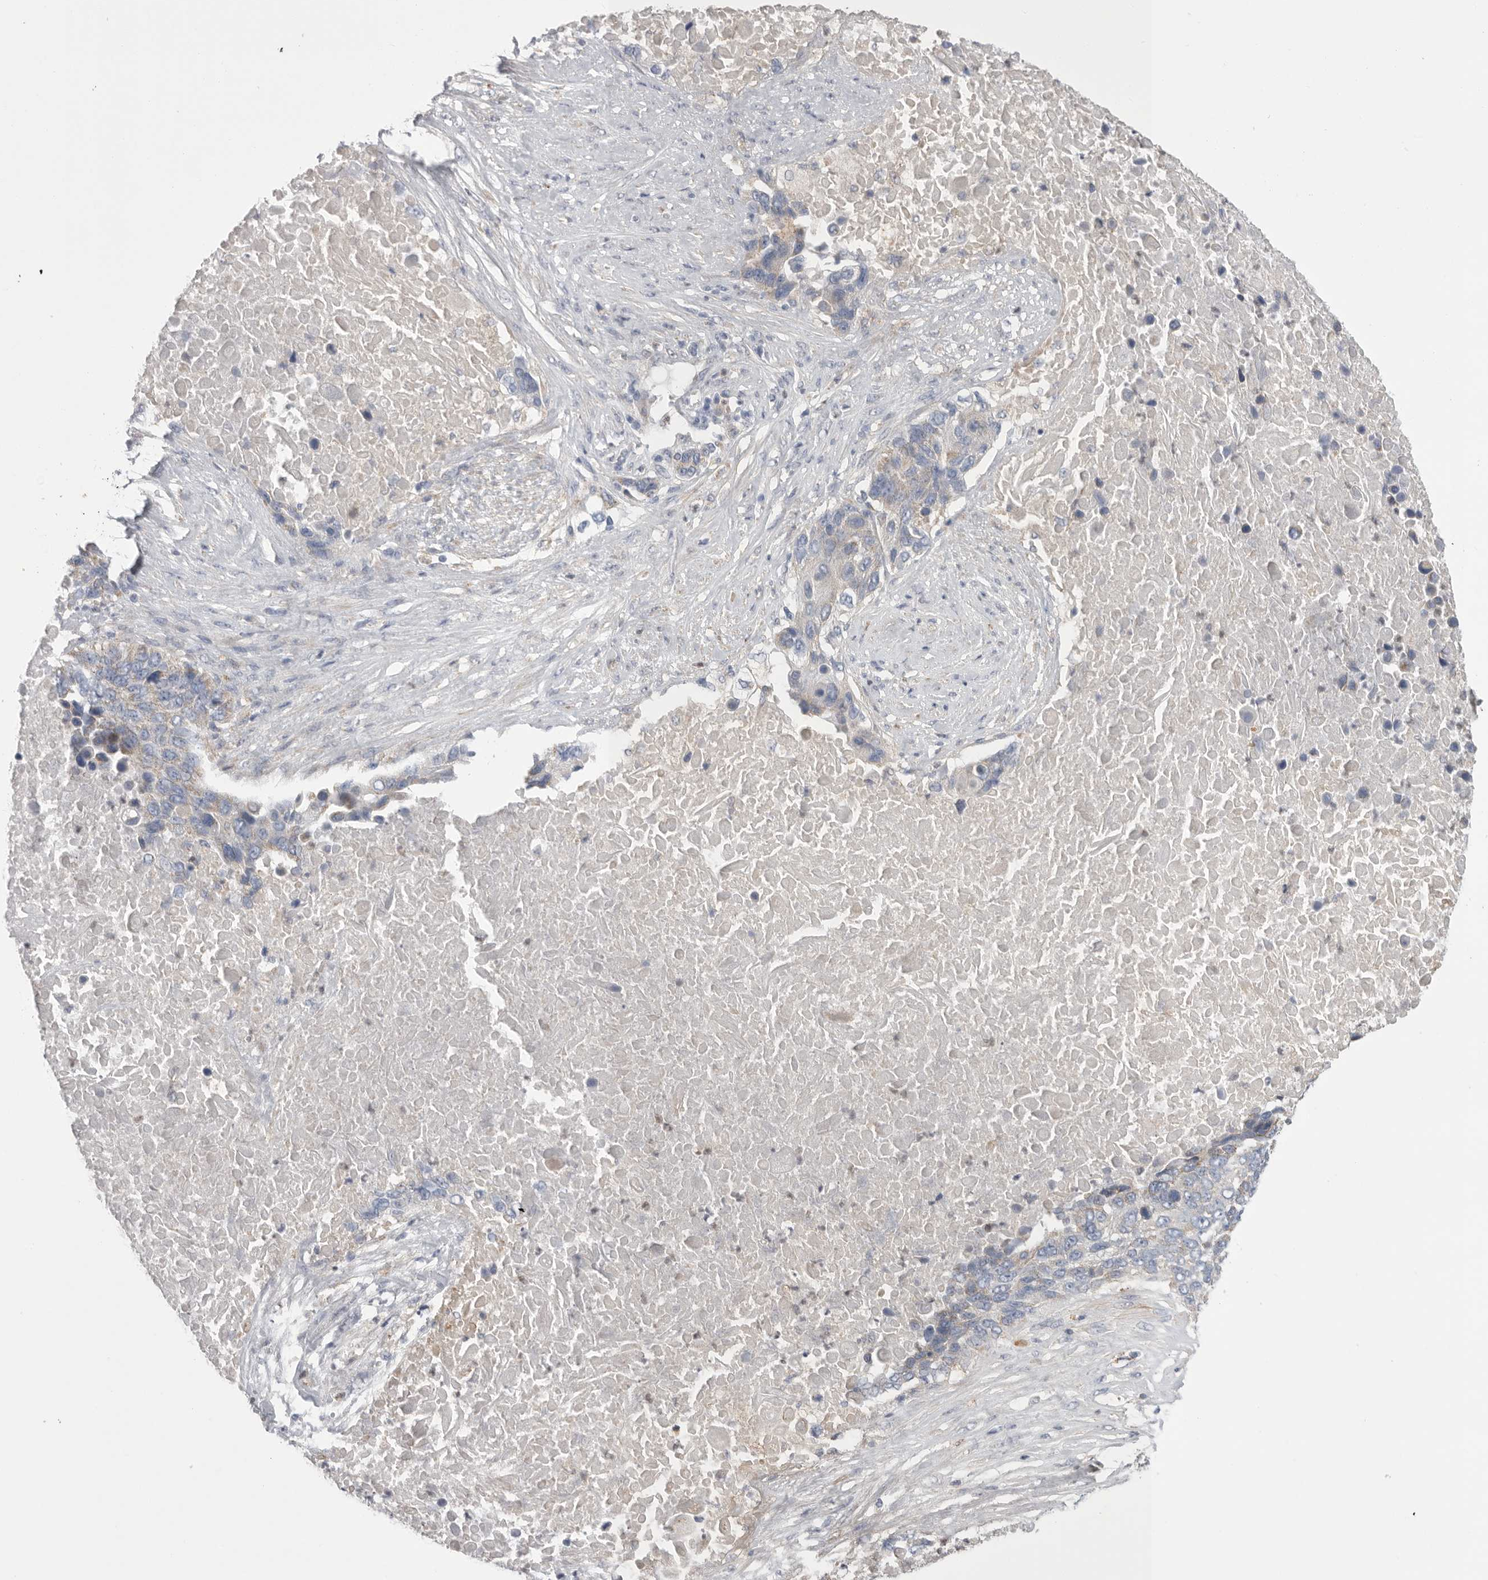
{"staining": {"intensity": "weak", "quantity": "<25%", "location": "cytoplasmic/membranous"}, "tissue": "lung cancer", "cell_type": "Tumor cells", "image_type": "cancer", "snomed": [{"axis": "morphology", "description": "Squamous cell carcinoma, NOS"}, {"axis": "topography", "description": "Lung"}], "caption": "Protein analysis of lung cancer (squamous cell carcinoma) demonstrates no significant positivity in tumor cells.", "gene": "CCDC126", "patient": {"sex": "male", "age": 66}}